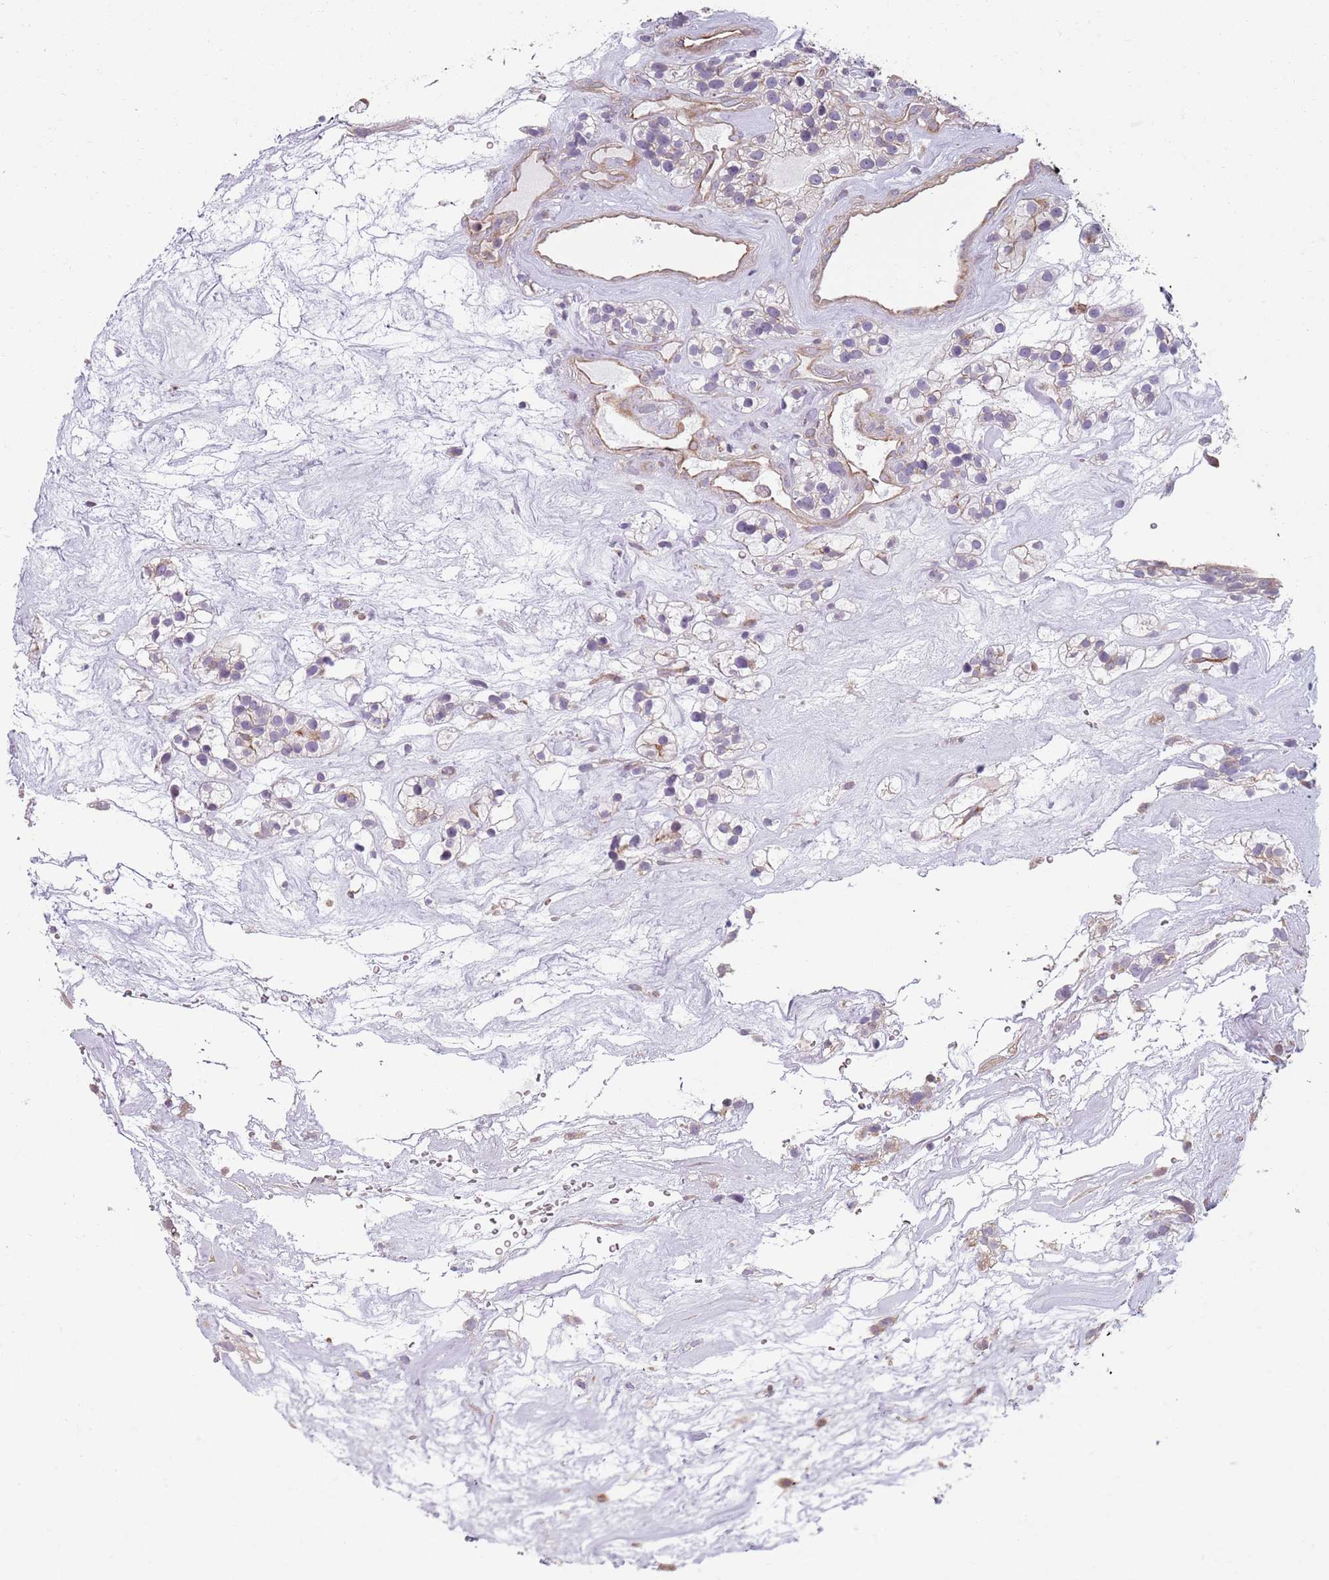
{"staining": {"intensity": "negative", "quantity": "none", "location": "none"}, "tissue": "renal cancer", "cell_type": "Tumor cells", "image_type": "cancer", "snomed": [{"axis": "morphology", "description": "Adenocarcinoma, NOS"}, {"axis": "topography", "description": "Kidney"}], "caption": "The photomicrograph demonstrates no significant staining in tumor cells of renal cancer (adenocarcinoma).", "gene": "GAS8", "patient": {"sex": "female", "age": 57}}